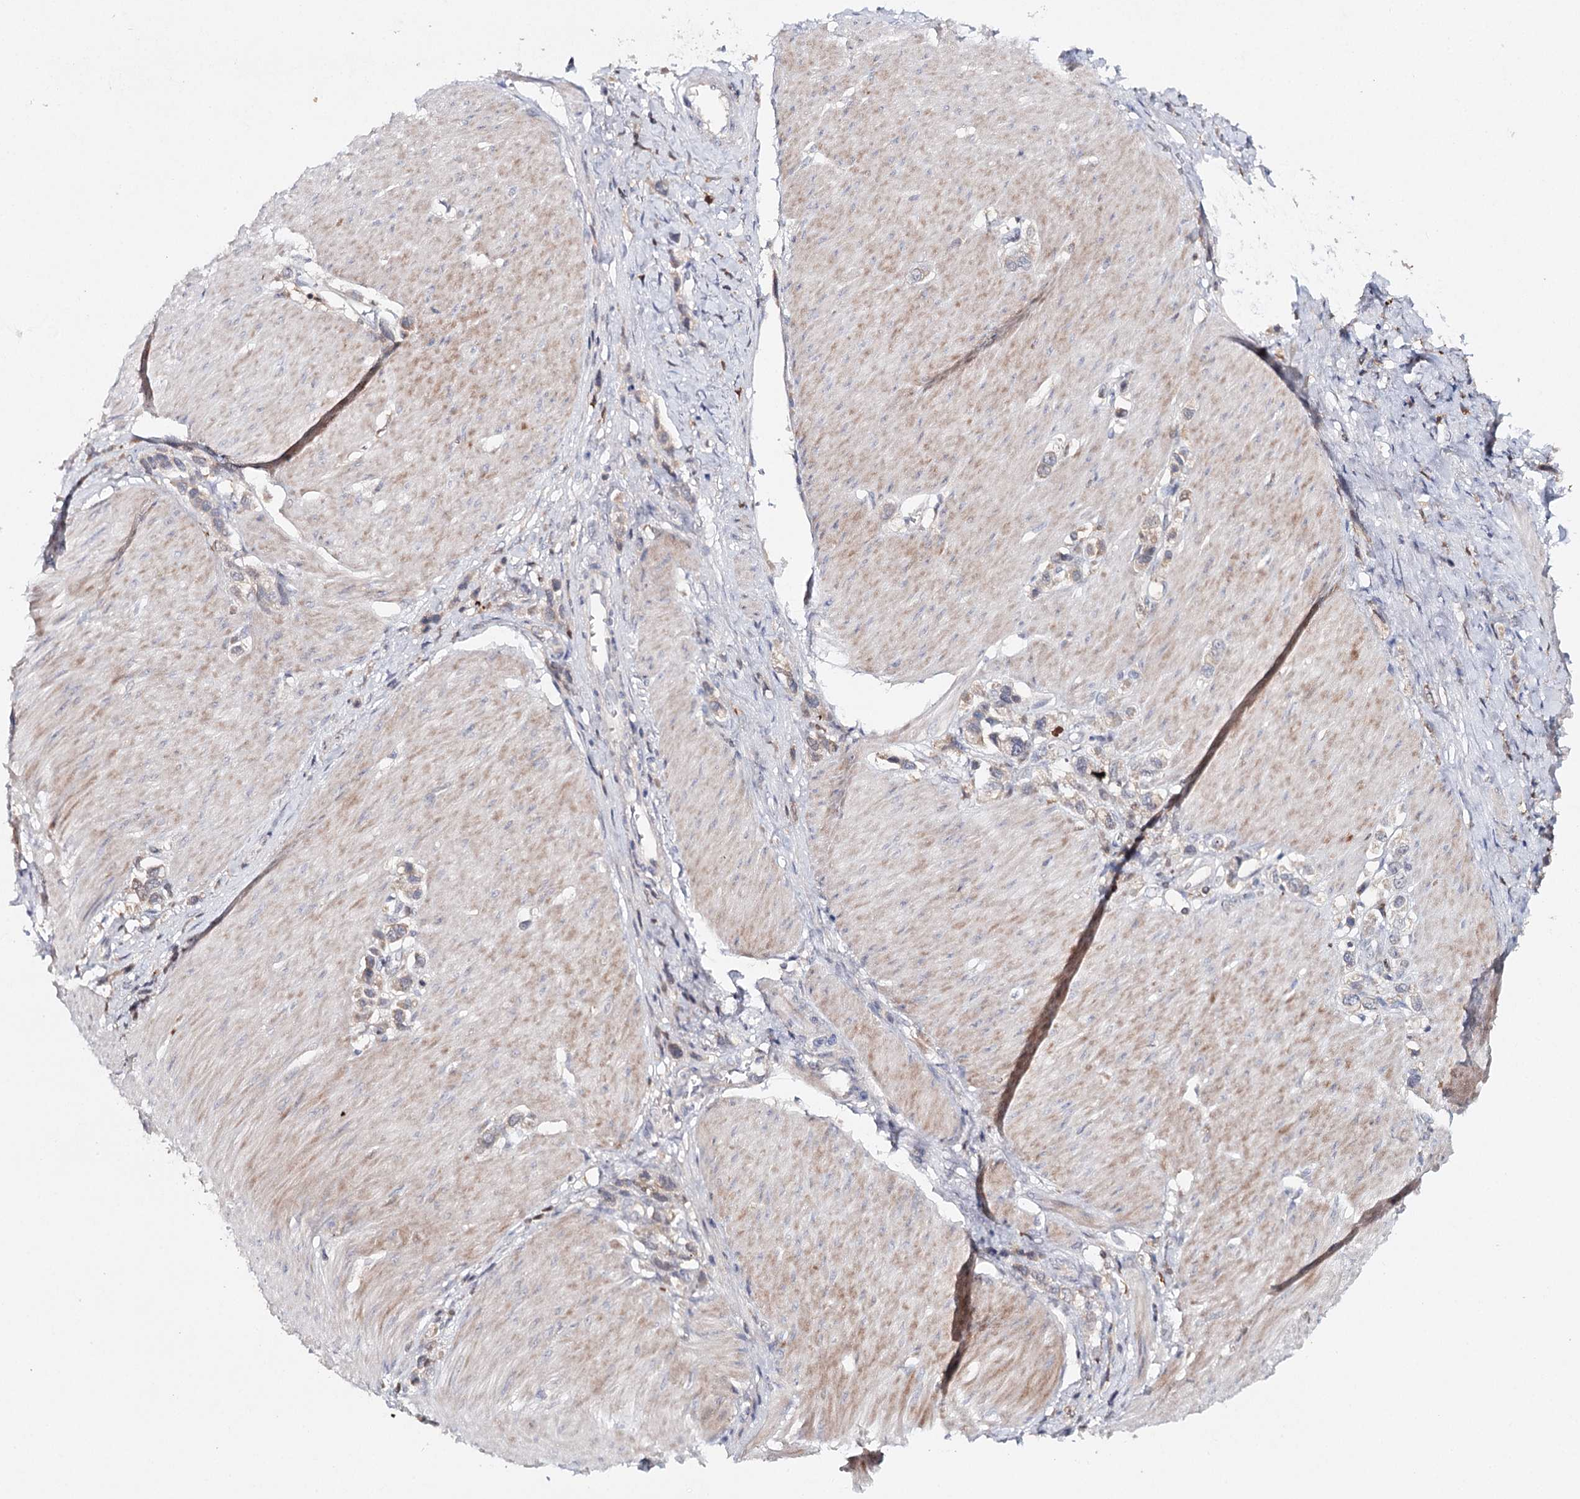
{"staining": {"intensity": "weak", "quantity": "25%-75%", "location": "cytoplasmic/membranous"}, "tissue": "stomach cancer", "cell_type": "Tumor cells", "image_type": "cancer", "snomed": [{"axis": "morphology", "description": "Normal tissue, NOS"}, {"axis": "morphology", "description": "Adenocarcinoma, NOS"}, {"axis": "topography", "description": "Stomach, upper"}, {"axis": "topography", "description": "Stomach"}], "caption": "Protein staining of stomach cancer tissue shows weak cytoplasmic/membranous positivity in approximately 25%-75% of tumor cells.", "gene": "SLC41A2", "patient": {"sex": "female", "age": 65}}